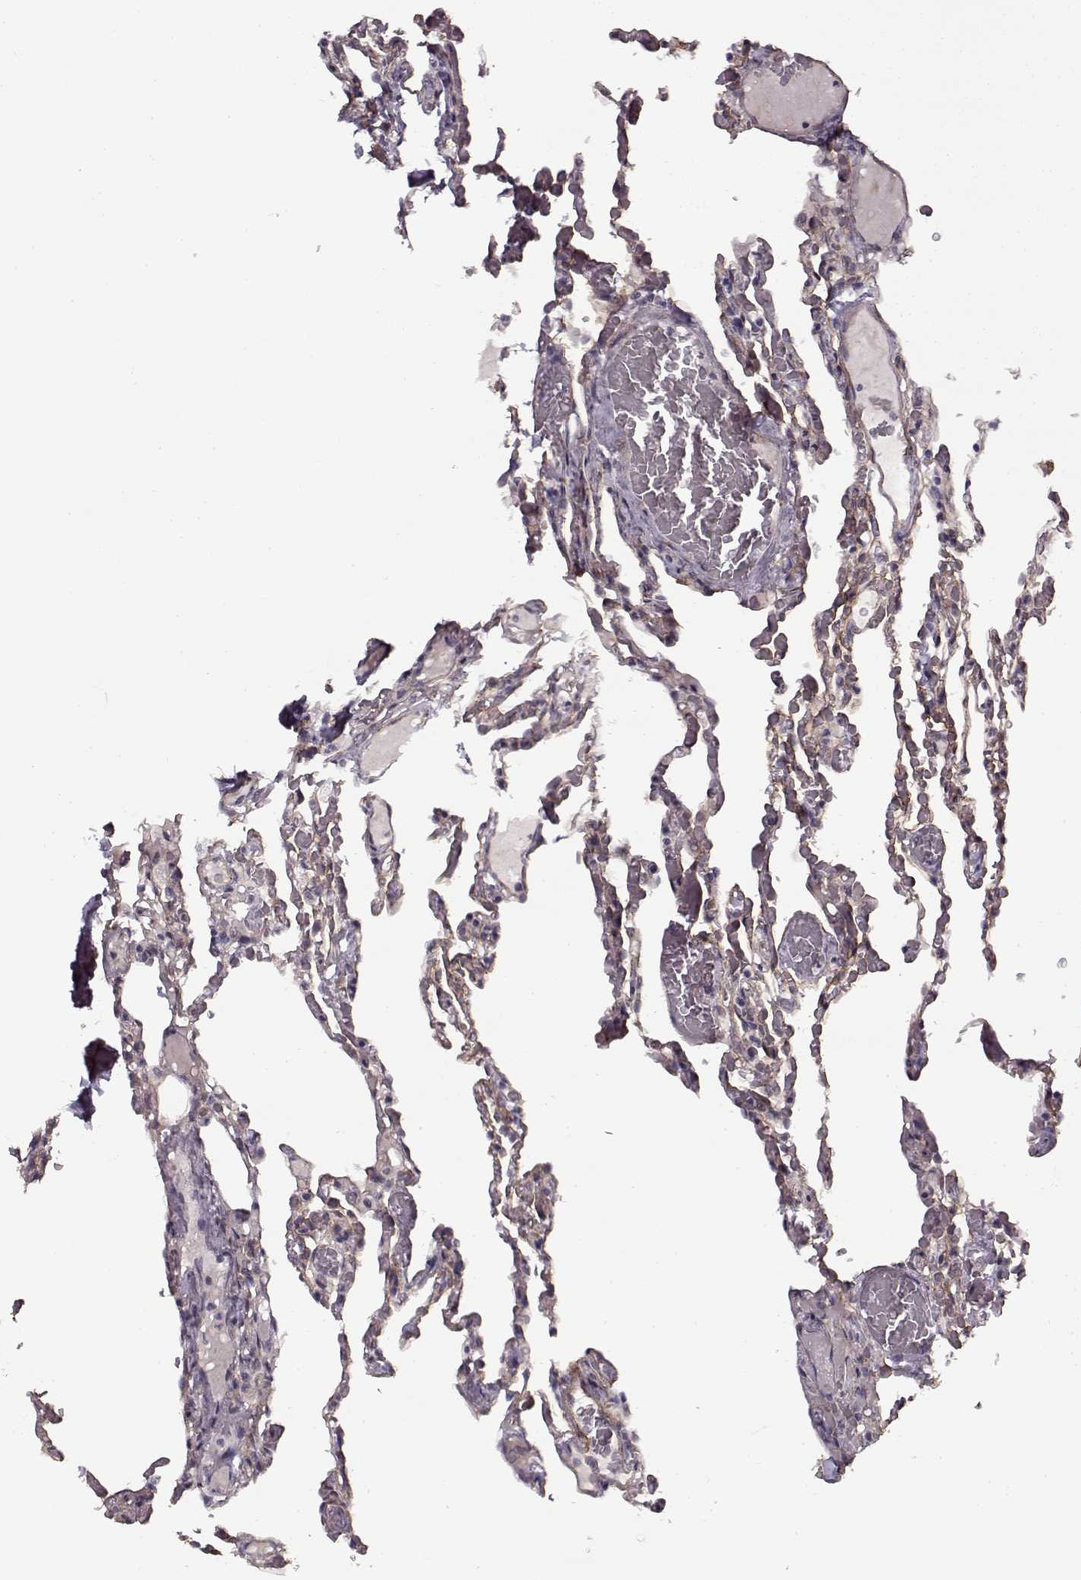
{"staining": {"intensity": "negative", "quantity": "none", "location": "none"}, "tissue": "lung", "cell_type": "Alveolar cells", "image_type": "normal", "snomed": [{"axis": "morphology", "description": "Normal tissue, NOS"}, {"axis": "topography", "description": "Lung"}], "caption": "This is an immunohistochemistry micrograph of benign lung. There is no positivity in alveolar cells.", "gene": "LAMB2", "patient": {"sex": "female", "age": 43}}